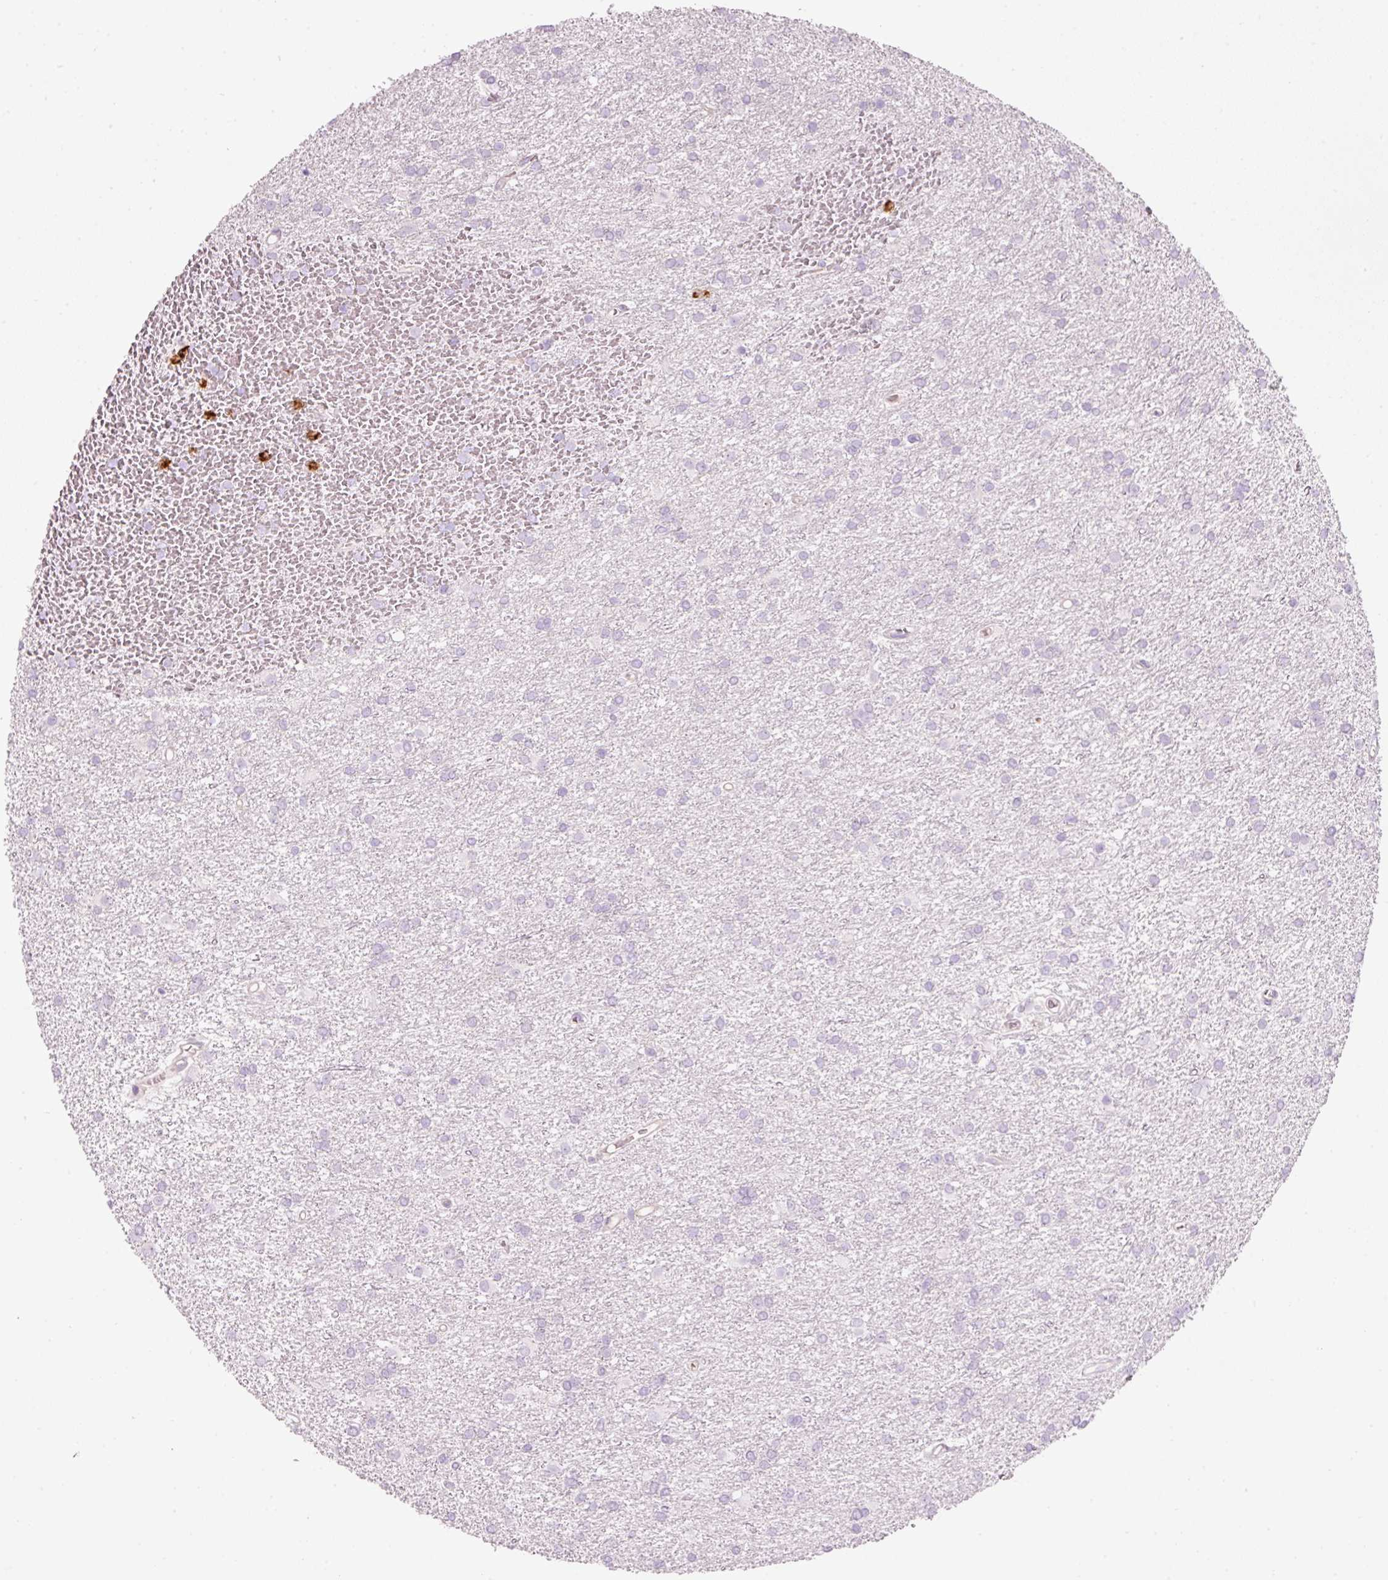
{"staining": {"intensity": "negative", "quantity": "none", "location": "none"}, "tissue": "glioma", "cell_type": "Tumor cells", "image_type": "cancer", "snomed": [{"axis": "morphology", "description": "Glioma, malignant, High grade"}, {"axis": "topography", "description": "Brain"}], "caption": "The histopathology image reveals no staining of tumor cells in malignant glioma (high-grade).", "gene": "MAP3K3", "patient": {"sex": "female", "age": 50}}